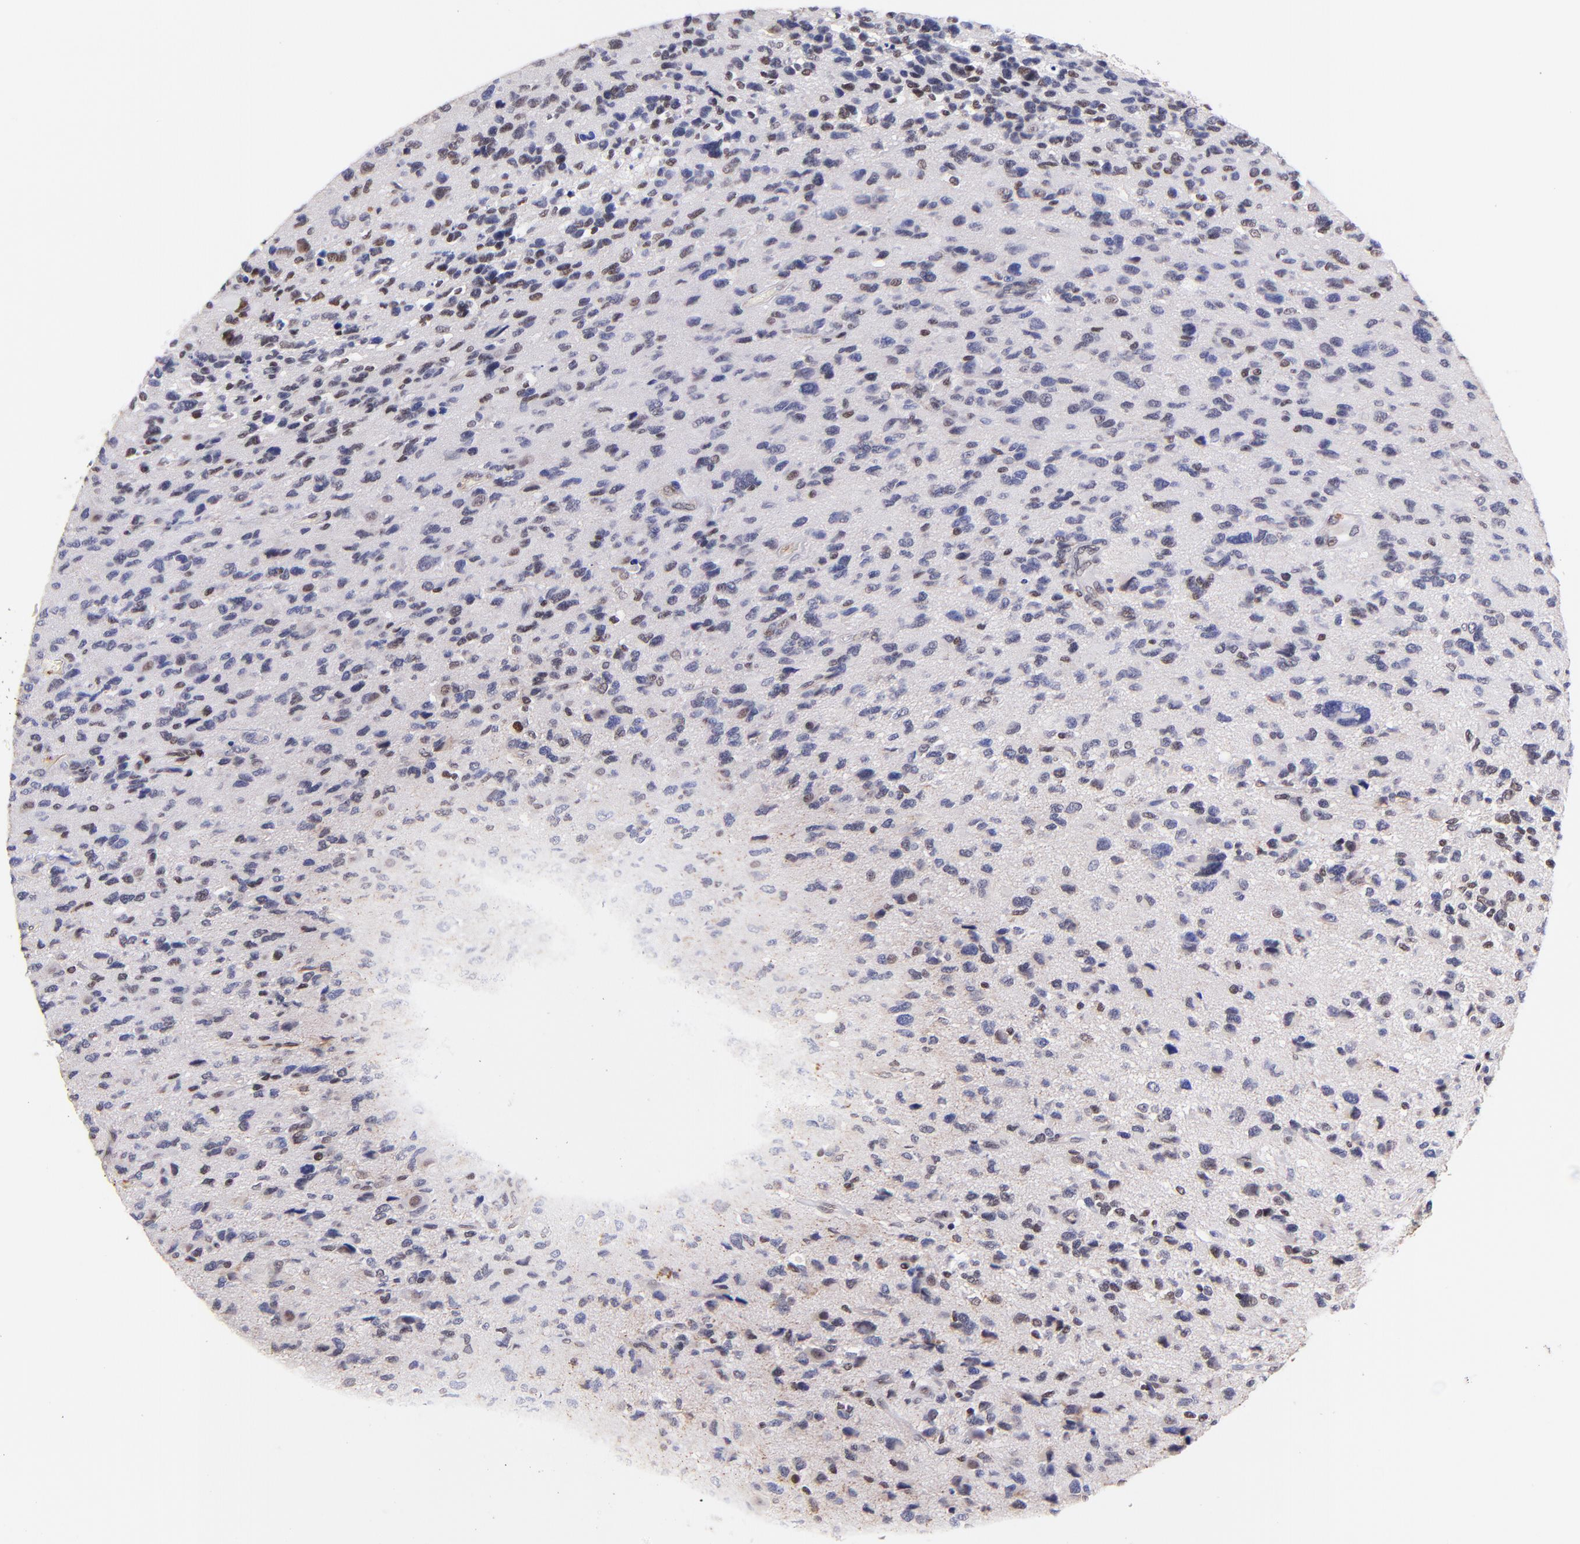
{"staining": {"intensity": "weak", "quantity": "25%-75%", "location": "nuclear"}, "tissue": "glioma", "cell_type": "Tumor cells", "image_type": "cancer", "snomed": [{"axis": "morphology", "description": "Glioma, malignant, High grade"}, {"axis": "topography", "description": "Brain"}], "caption": "A brown stain highlights weak nuclear staining of a protein in human malignant glioma (high-grade) tumor cells.", "gene": "MIDEAS", "patient": {"sex": "male", "age": 69}}